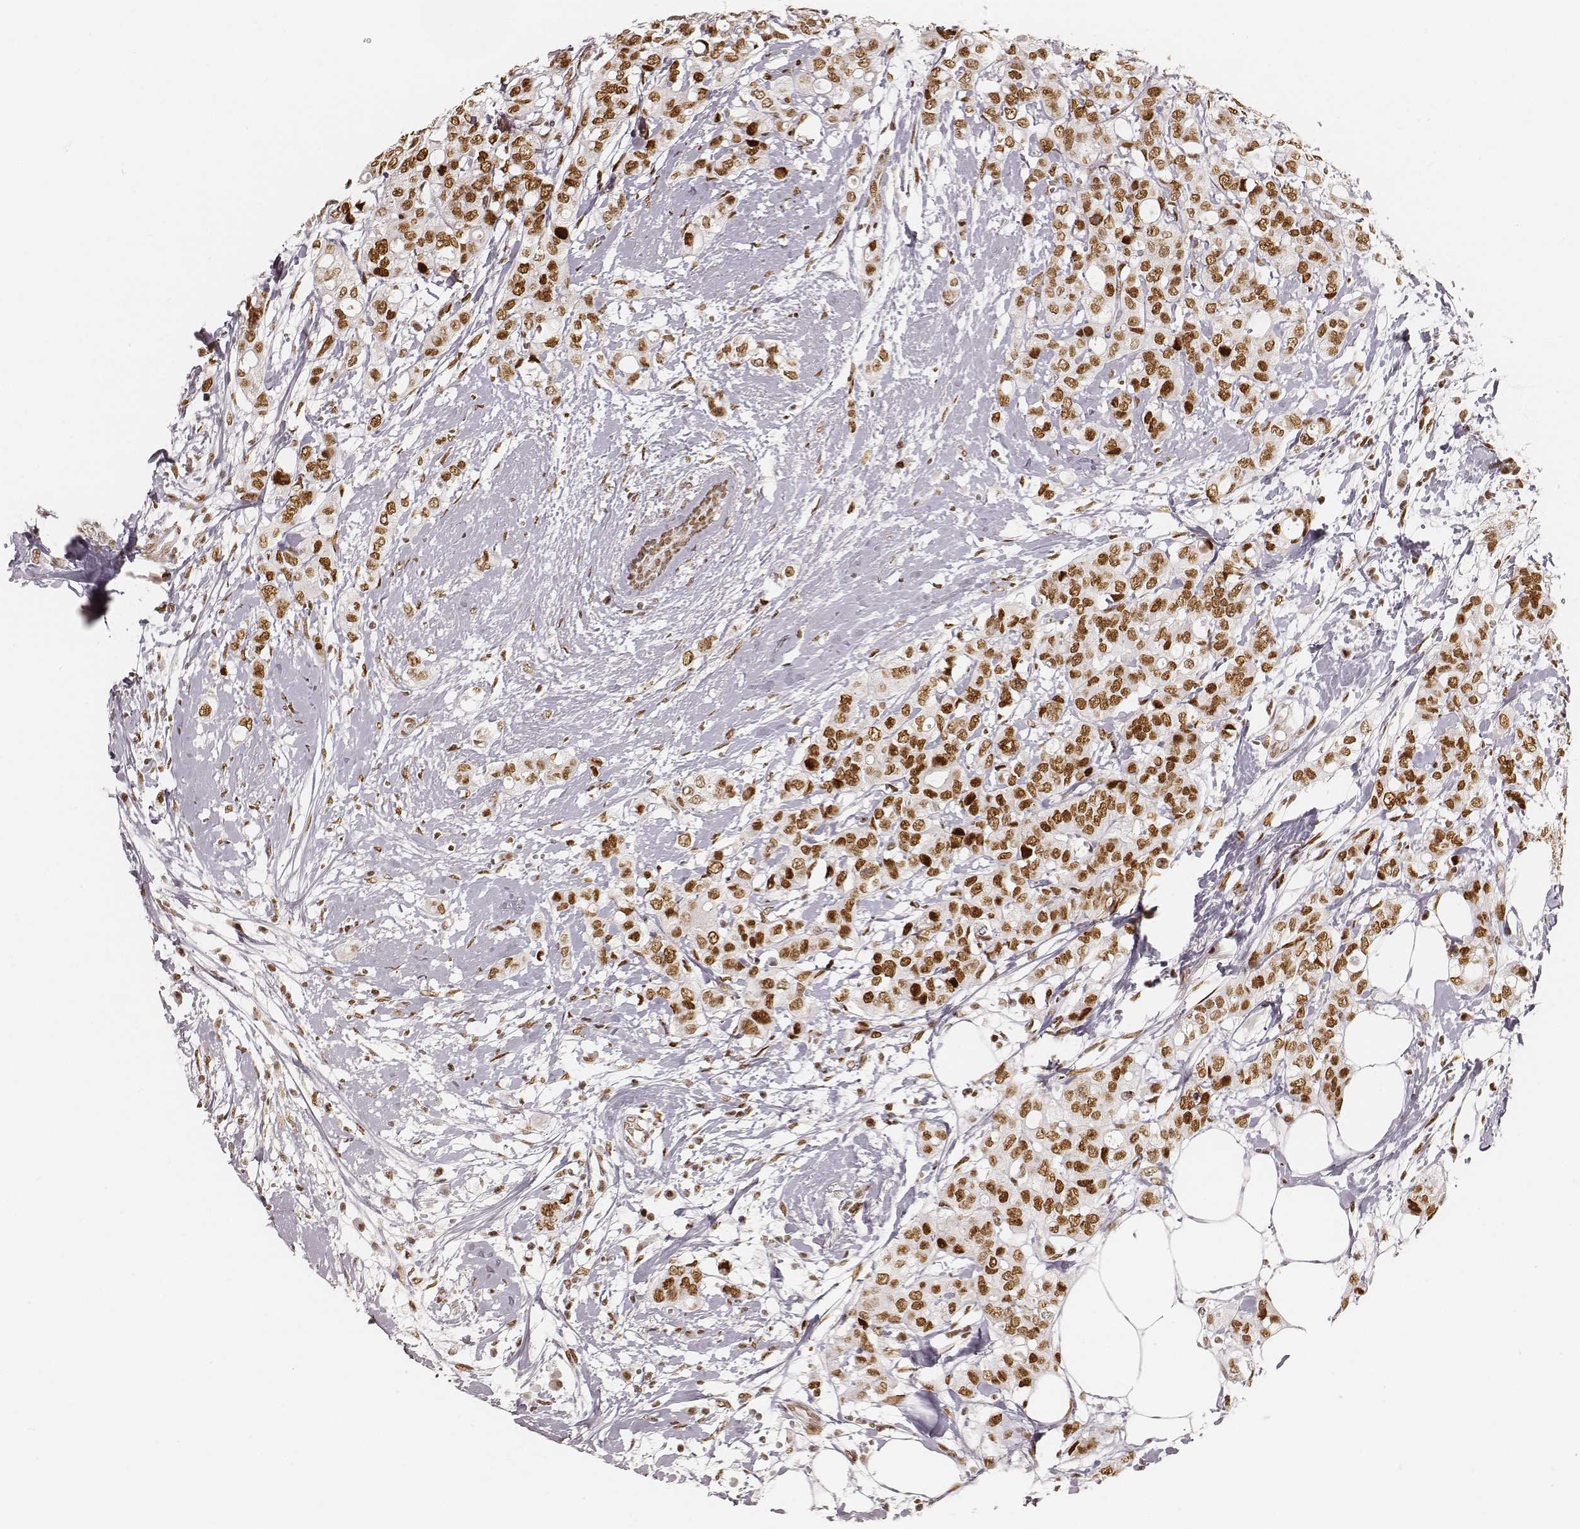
{"staining": {"intensity": "moderate", "quantity": ">75%", "location": "nuclear"}, "tissue": "breast cancer", "cell_type": "Tumor cells", "image_type": "cancer", "snomed": [{"axis": "morphology", "description": "Duct carcinoma"}, {"axis": "topography", "description": "Breast"}], "caption": "Breast cancer was stained to show a protein in brown. There is medium levels of moderate nuclear expression in about >75% of tumor cells.", "gene": "HNRNPC", "patient": {"sex": "female", "age": 40}}